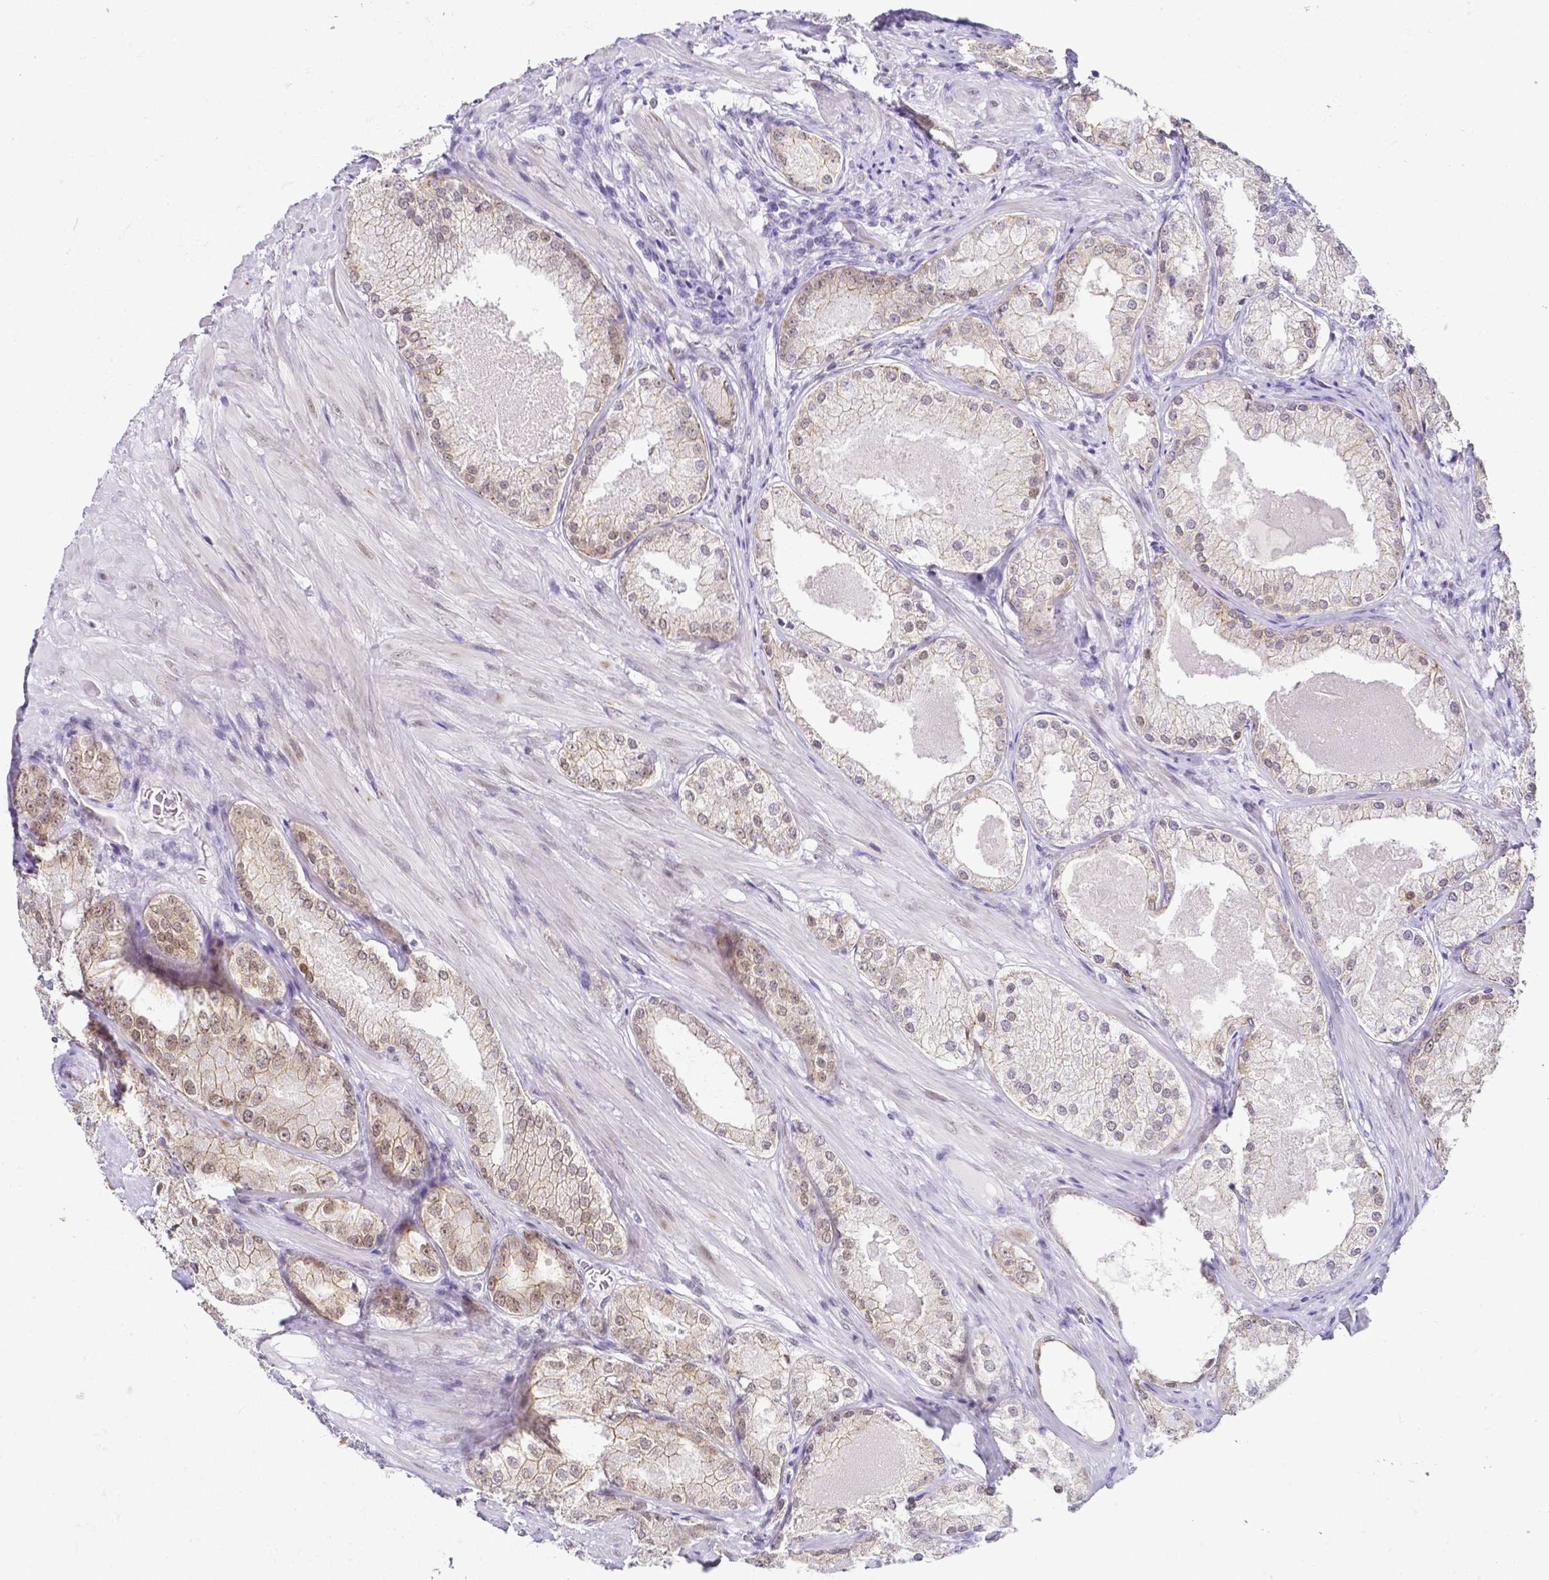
{"staining": {"intensity": "weak", "quantity": "<25%", "location": "nuclear"}, "tissue": "prostate cancer", "cell_type": "Tumor cells", "image_type": "cancer", "snomed": [{"axis": "morphology", "description": "Adenocarcinoma, Low grade"}, {"axis": "topography", "description": "Prostate"}], "caption": "DAB (3,3'-diaminobenzidine) immunohistochemical staining of human prostate low-grade adenocarcinoma displays no significant positivity in tumor cells. (DAB (3,3'-diaminobenzidine) immunohistochemistry (IHC), high magnification).", "gene": "FAM83G", "patient": {"sex": "male", "age": 68}}